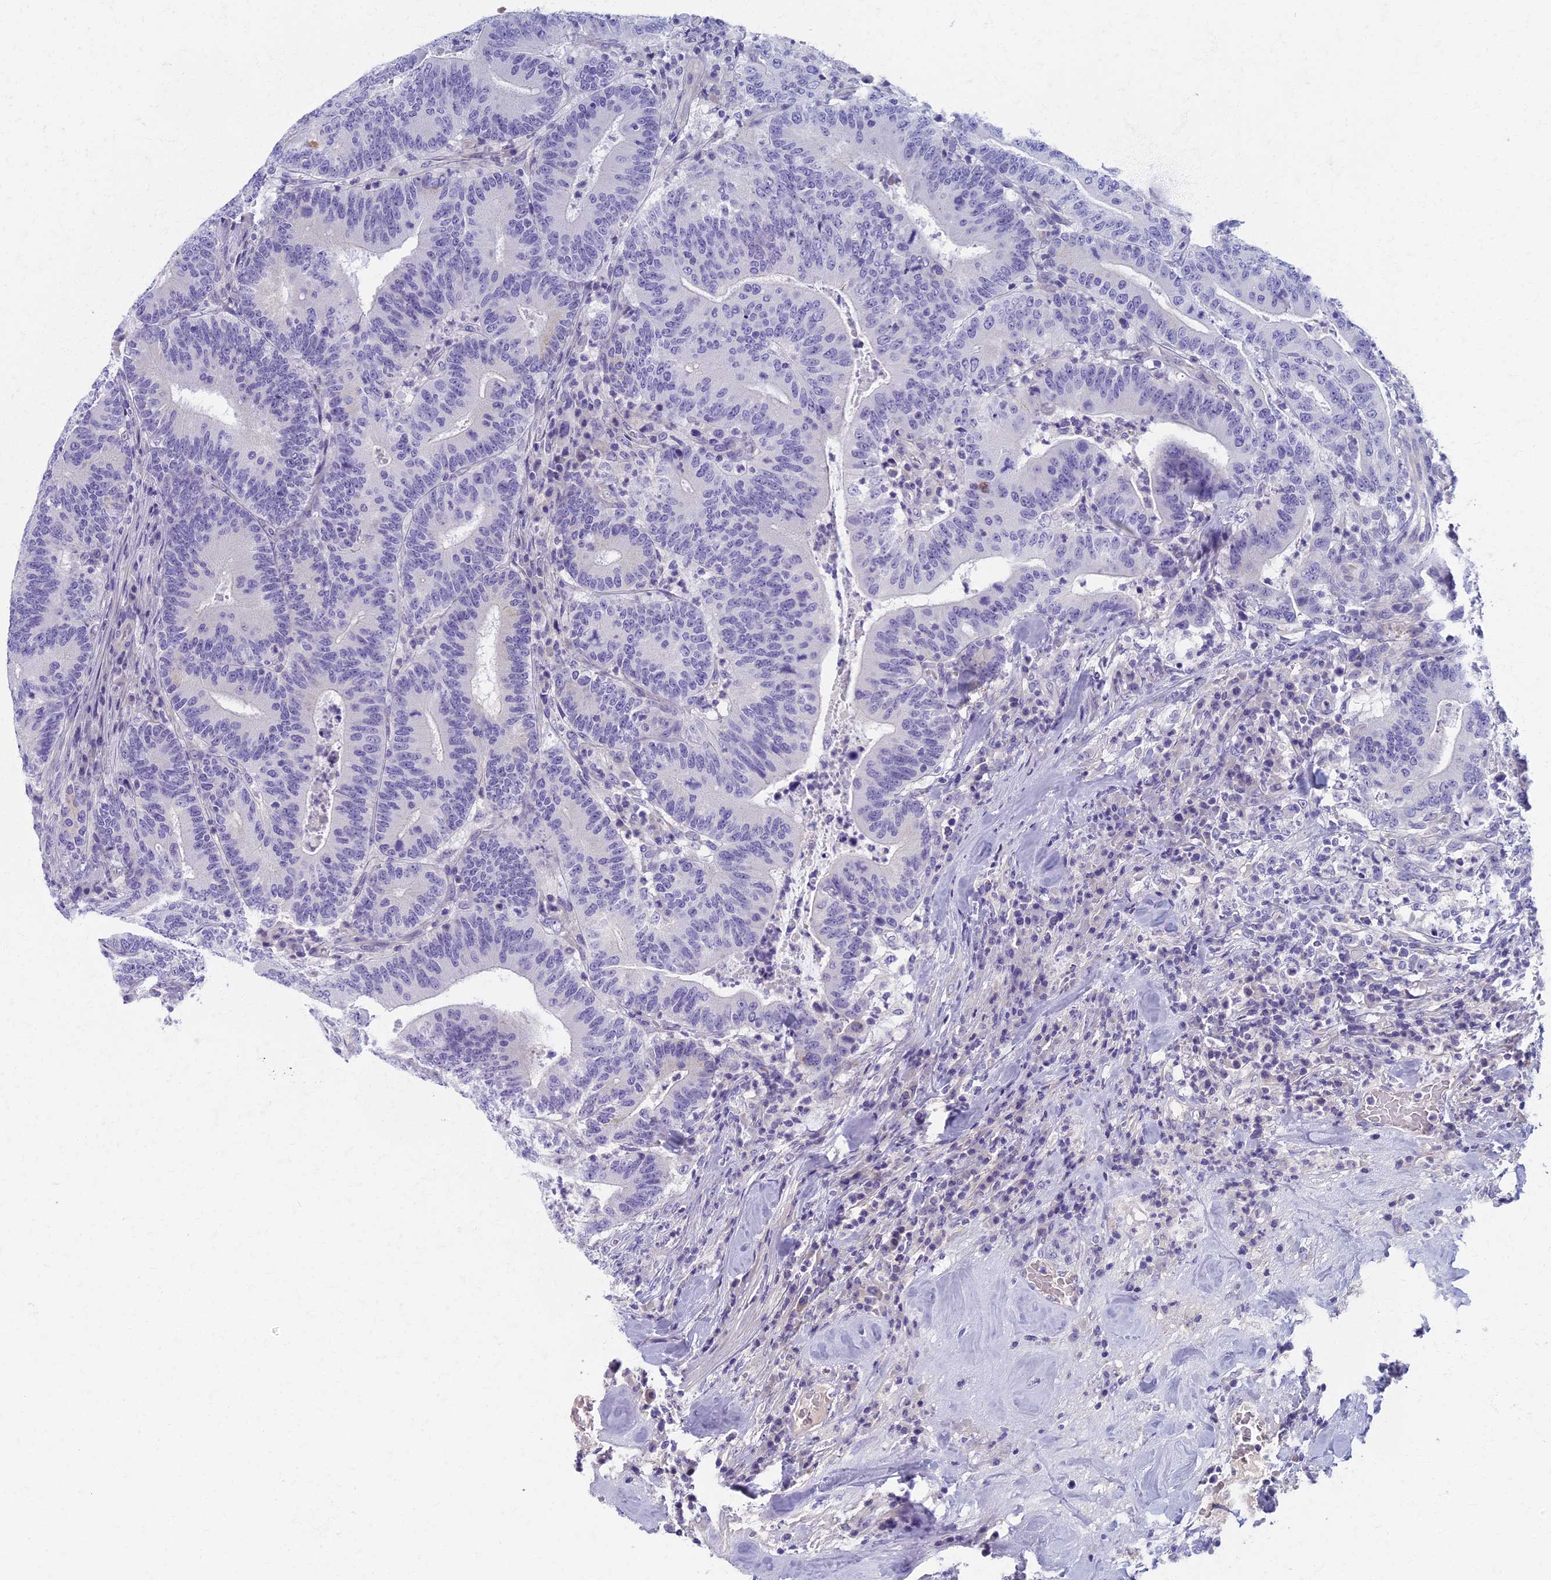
{"staining": {"intensity": "negative", "quantity": "none", "location": "none"}, "tissue": "colorectal cancer", "cell_type": "Tumor cells", "image_type": "cancer", "snomed": [{"axis": "morphology", "description": "Adenocarcinoma, NOS"}, {"axis": "topography", "description": "Colon"}], "caption": "A photomicrograph of colorectal cancer stained for a protein displays no brown staining in tumor cells.", "gene": "AP4E1", "patient": {"sex": "female", "age": 66}}